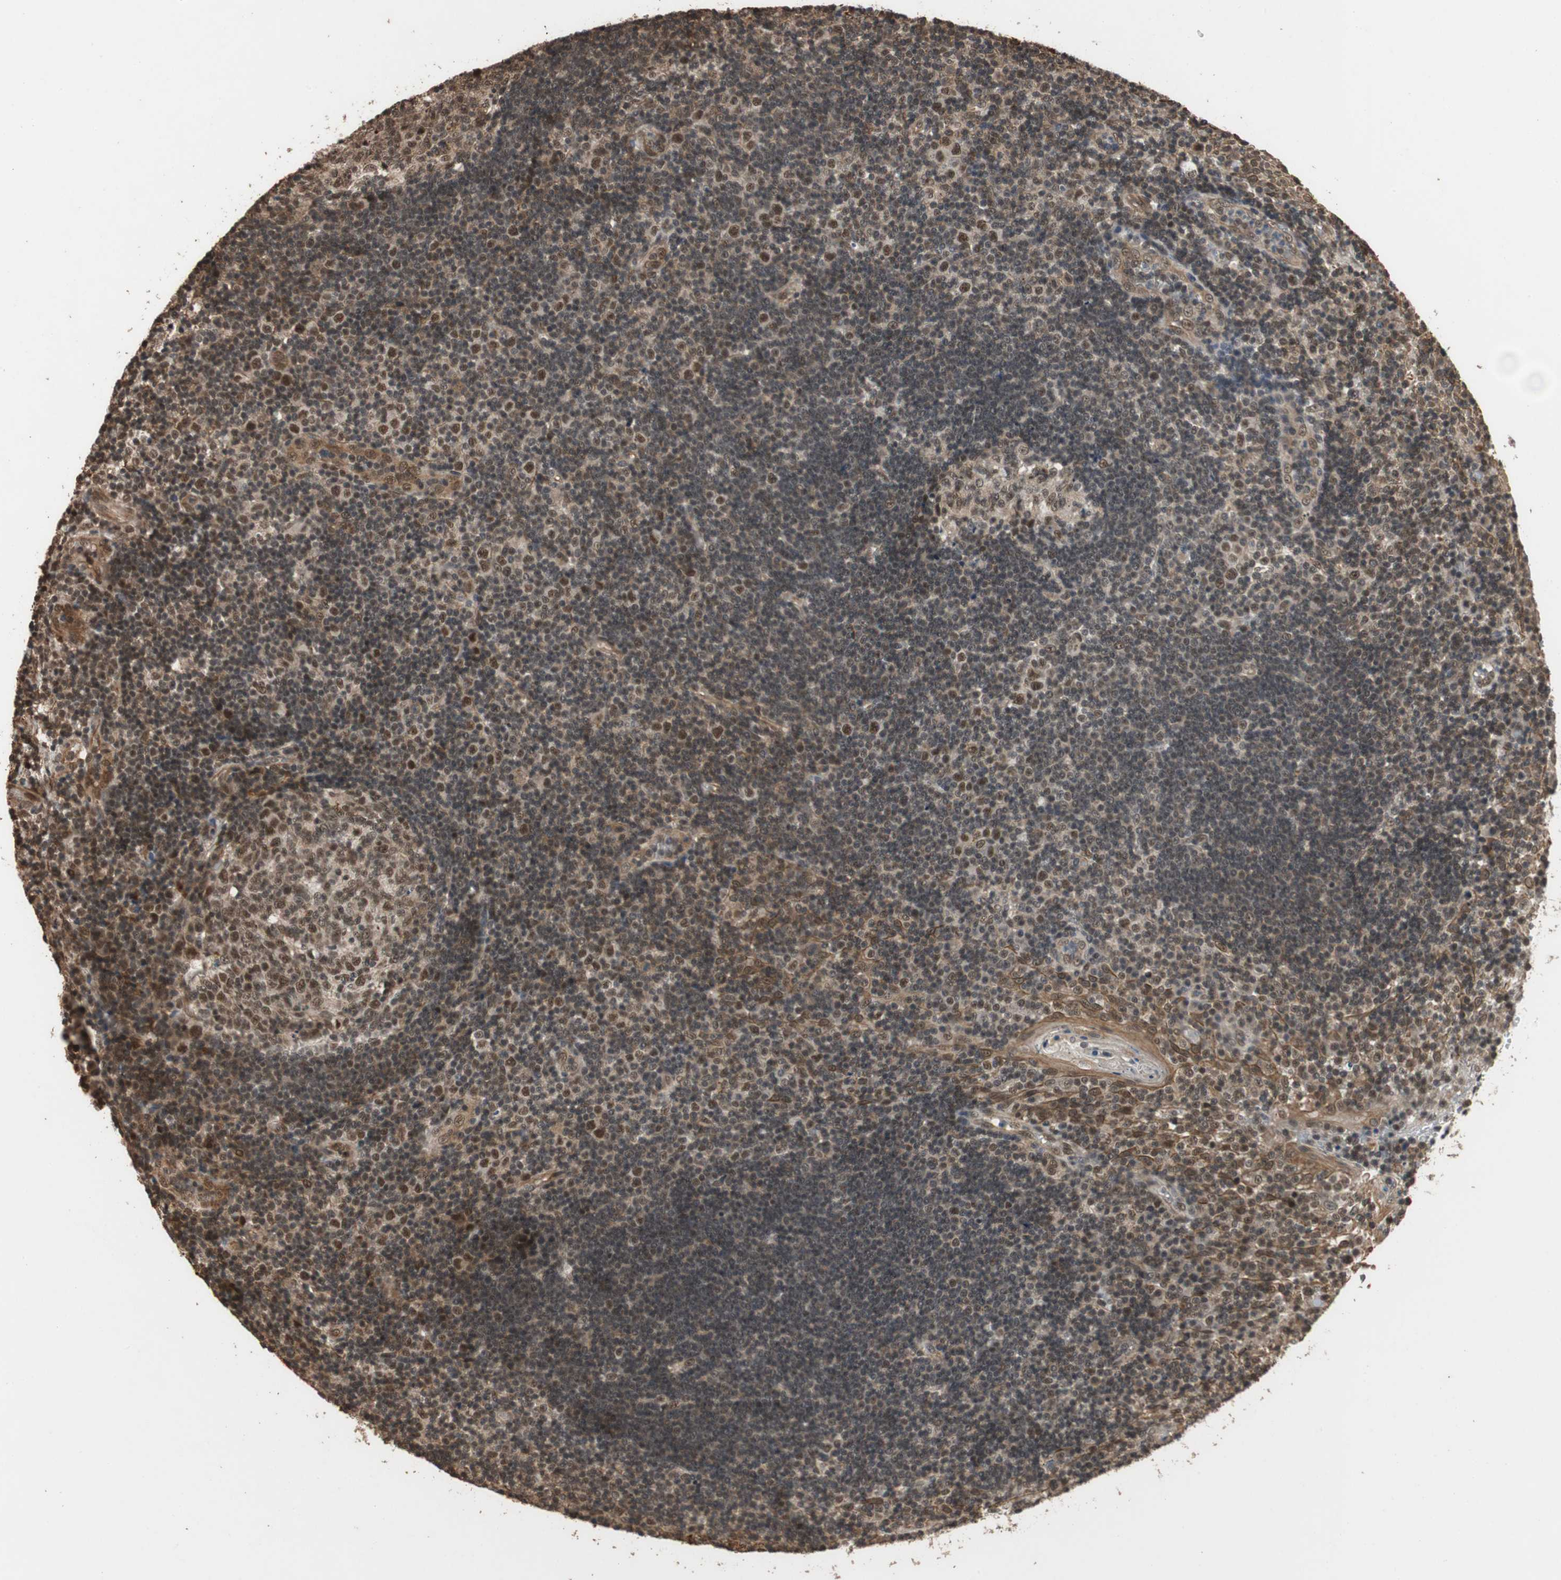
{"staining": {"intensity": "moderate", "quantity": ">75%", "location": "nuclear"}, "tissue": "tonsil", "cell_type": "Germinal center cells", "image_type": "normal", "snomed": [{"axis": "morphology", "description": "Normal tissue, NOS"}, {"axis": "topography", "description": "Tonsil"}], "caption": "Moderate nuclear protein positivity is present in approximately >75% of germinal center cells in tonsil. The staining was performed using DAB (3,3'-diaminobenzidine) to visualize the protein expression in brown, while the nuclei were stained in blue with hematoxylin (Magnification: 20x).", "gene": "CDC5L", "patient": {"sex": "female", "age": 40}}